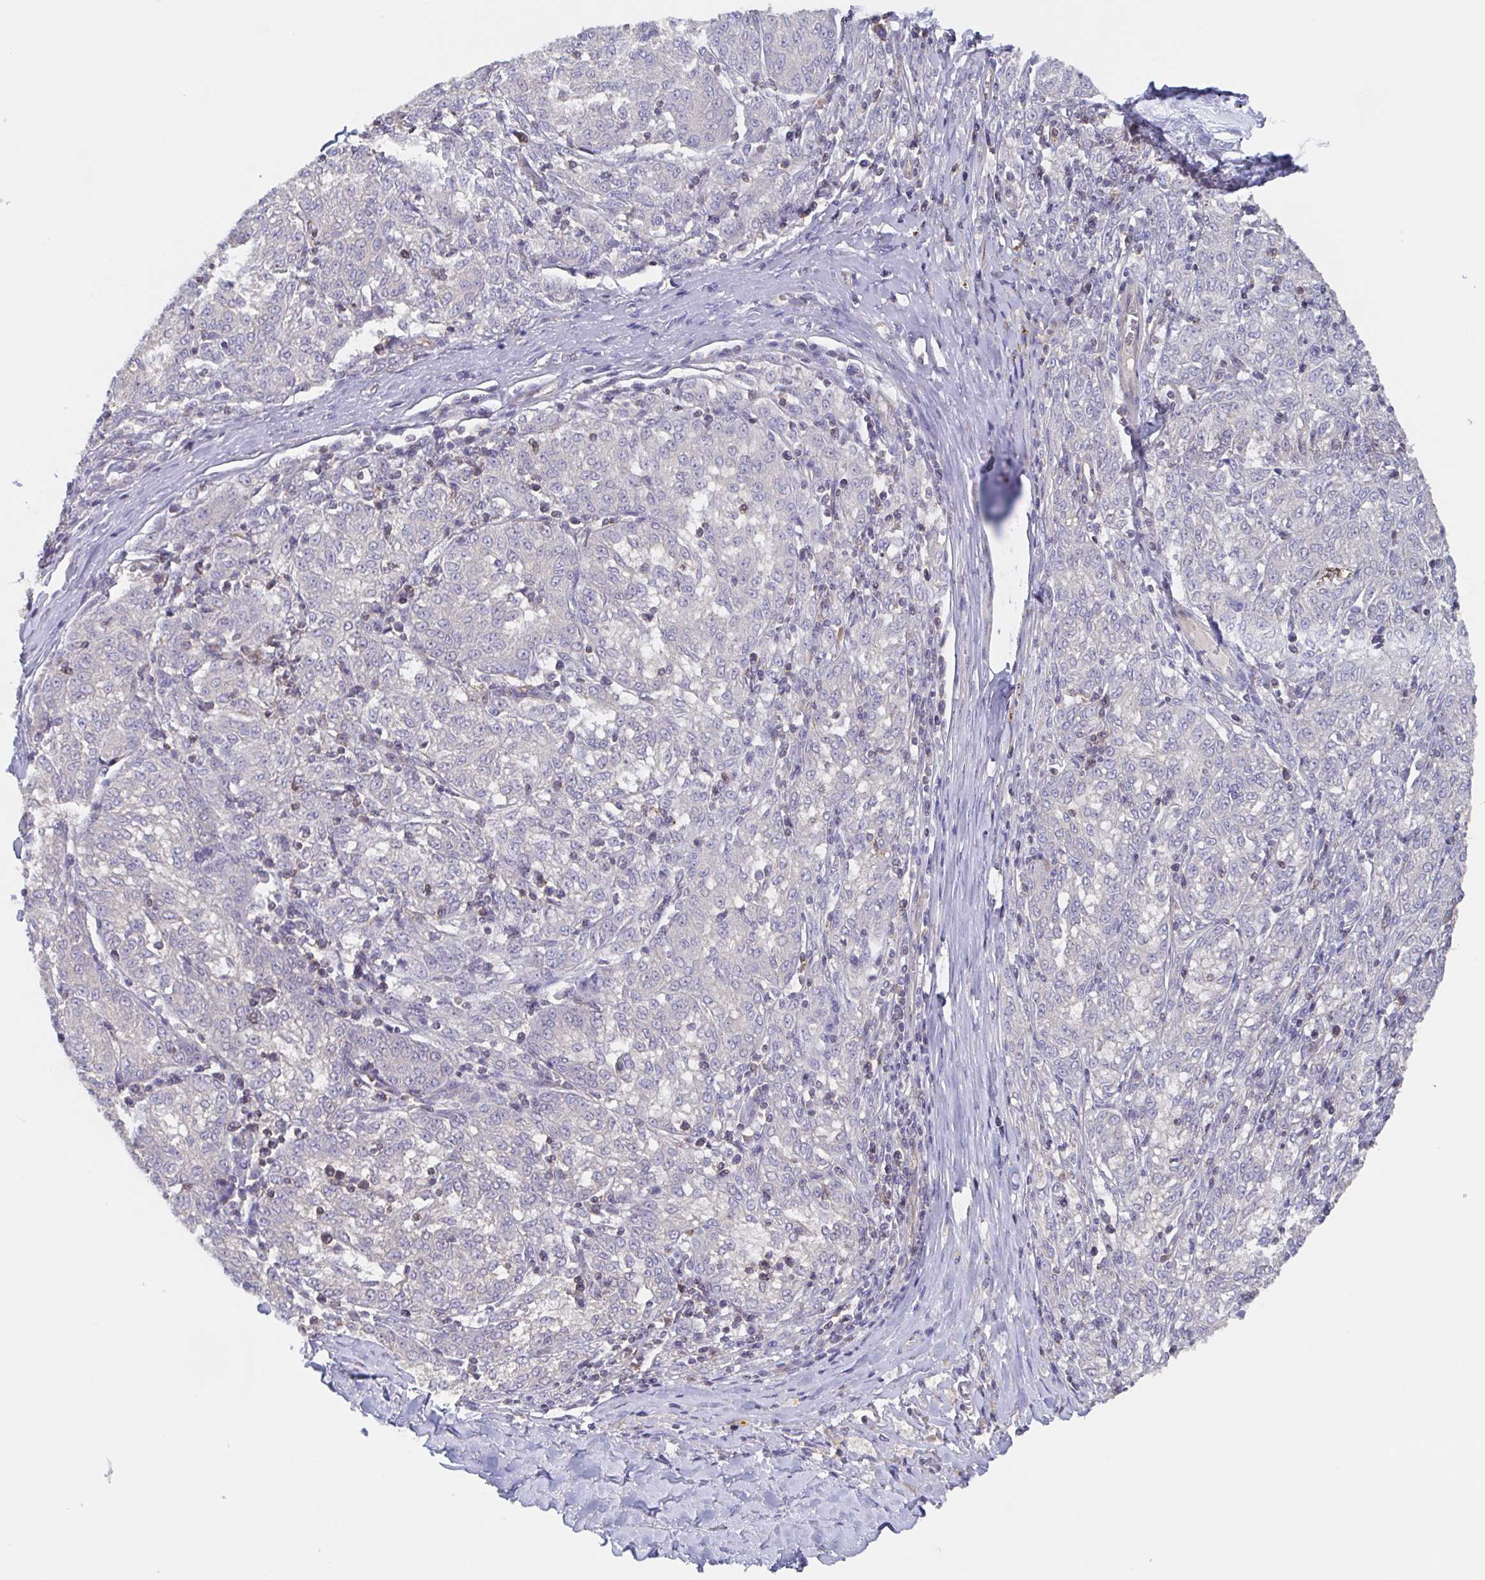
{"staining": {"intensity": "negative", "quantity": "none", "location": "none"}, "tissue": "melanoma", "cell_type": "Tumor cells", "image_type": "cancer", "snomed": [{"axis": "morphology", "description": "Malignant melanoma, NOS"}, {"axis": "topography", "description": "Skin"}], "caption": "High power microscopy photomicrograph of an immunohistochemistry (IHC) photomicrograph of melanoma, revealing no significant positivity in tumor cells.", "gene": "AGFG2", "patient": {"sex": "female", "age": 72}}